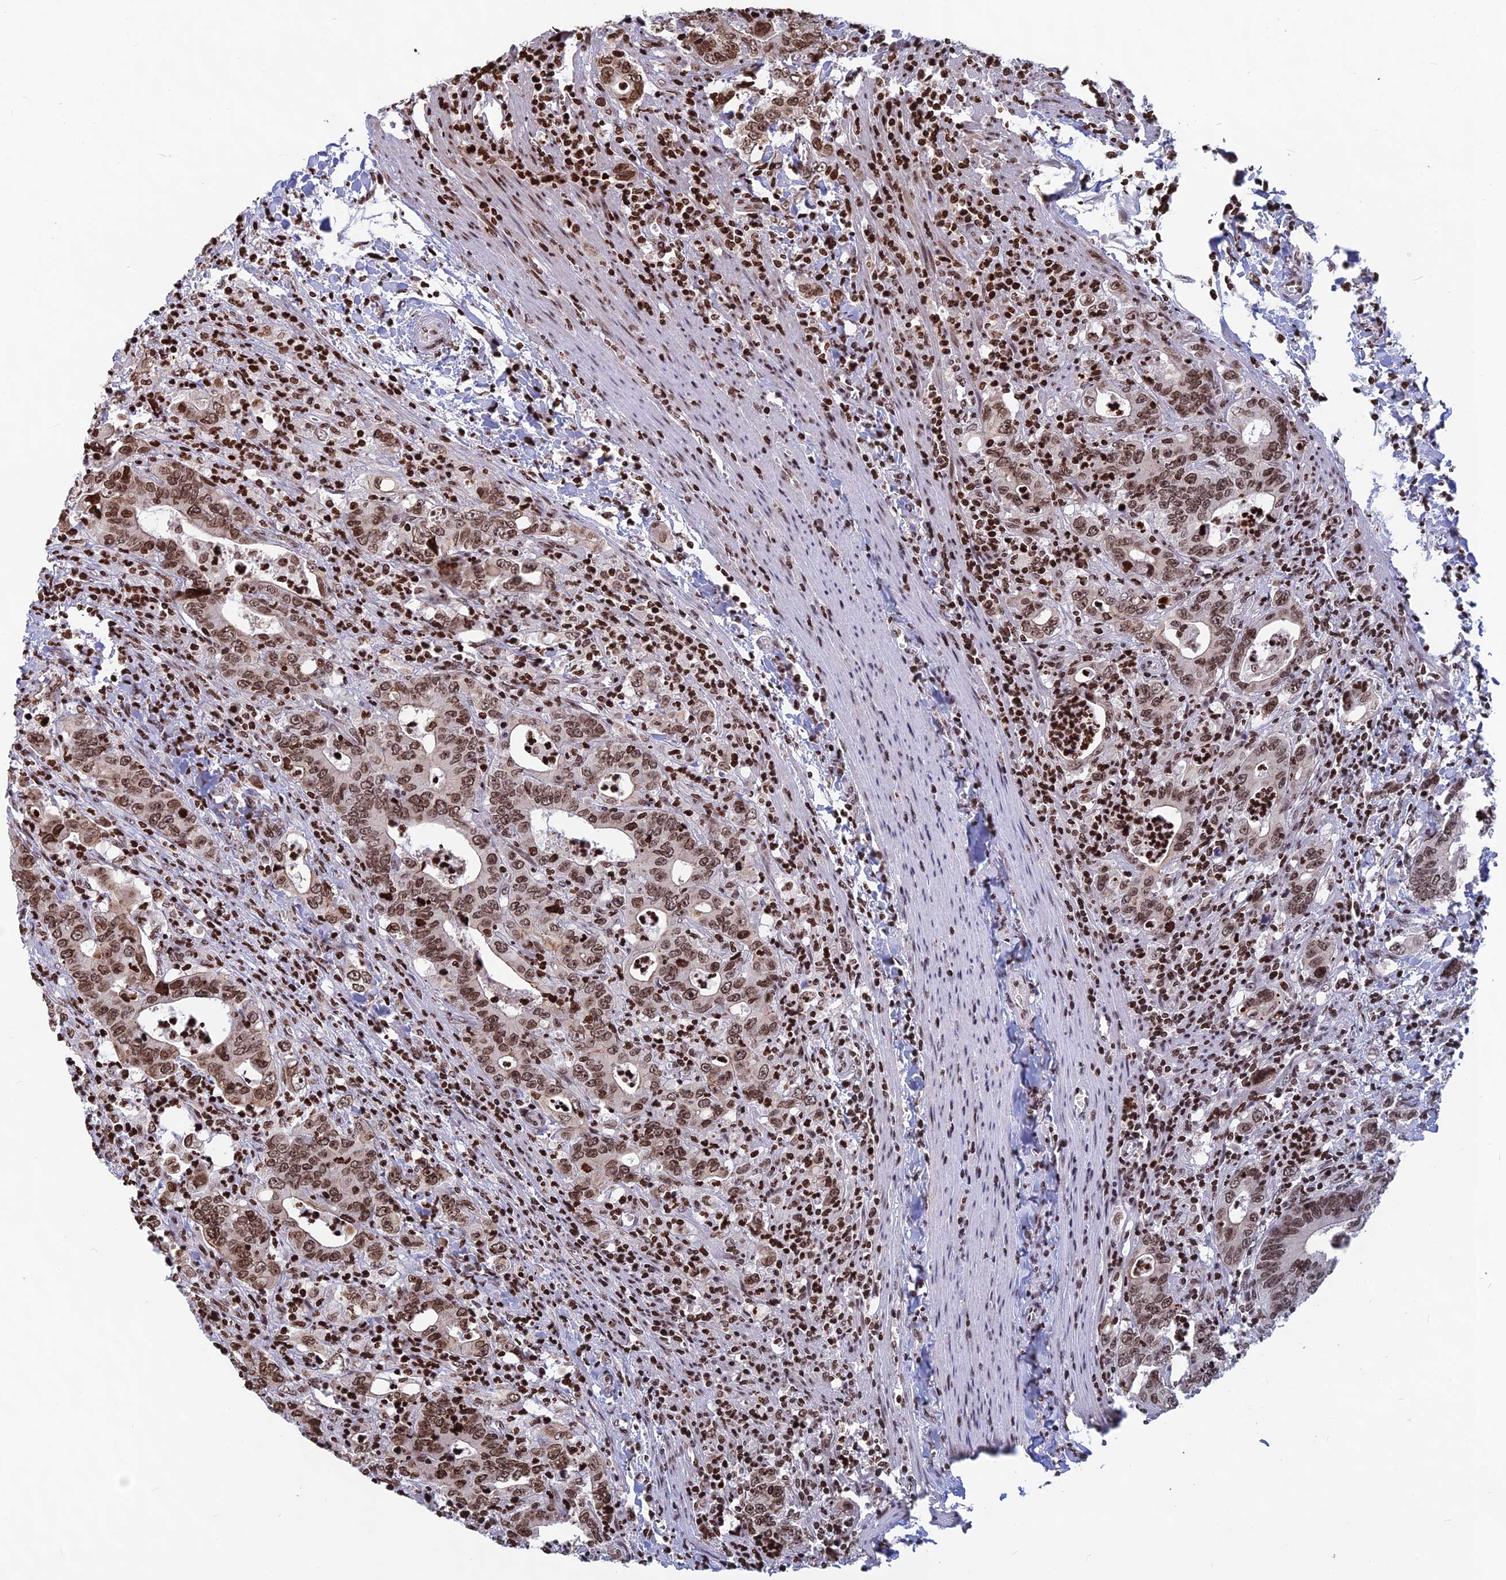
{"staining": {"intensity": "moderate", "quantity": ">75%", "location": "nuclear"}, "tissue": "colorectal cancer", "cell_type": "Tumor cells", "image_type": "cancer", "snomed": [{"axis": "morphology", "description": "Adenocarcinoma, NOS"}, {"axis": "topography", "description": "Colon"}], "caption": "Human colorectal cancer stained for a protein (brown) shows moderate nuclear positive staining in about >75% of tumor cells.", "gene": "TET2", "patient": {"sex": "female", "age": 75}}